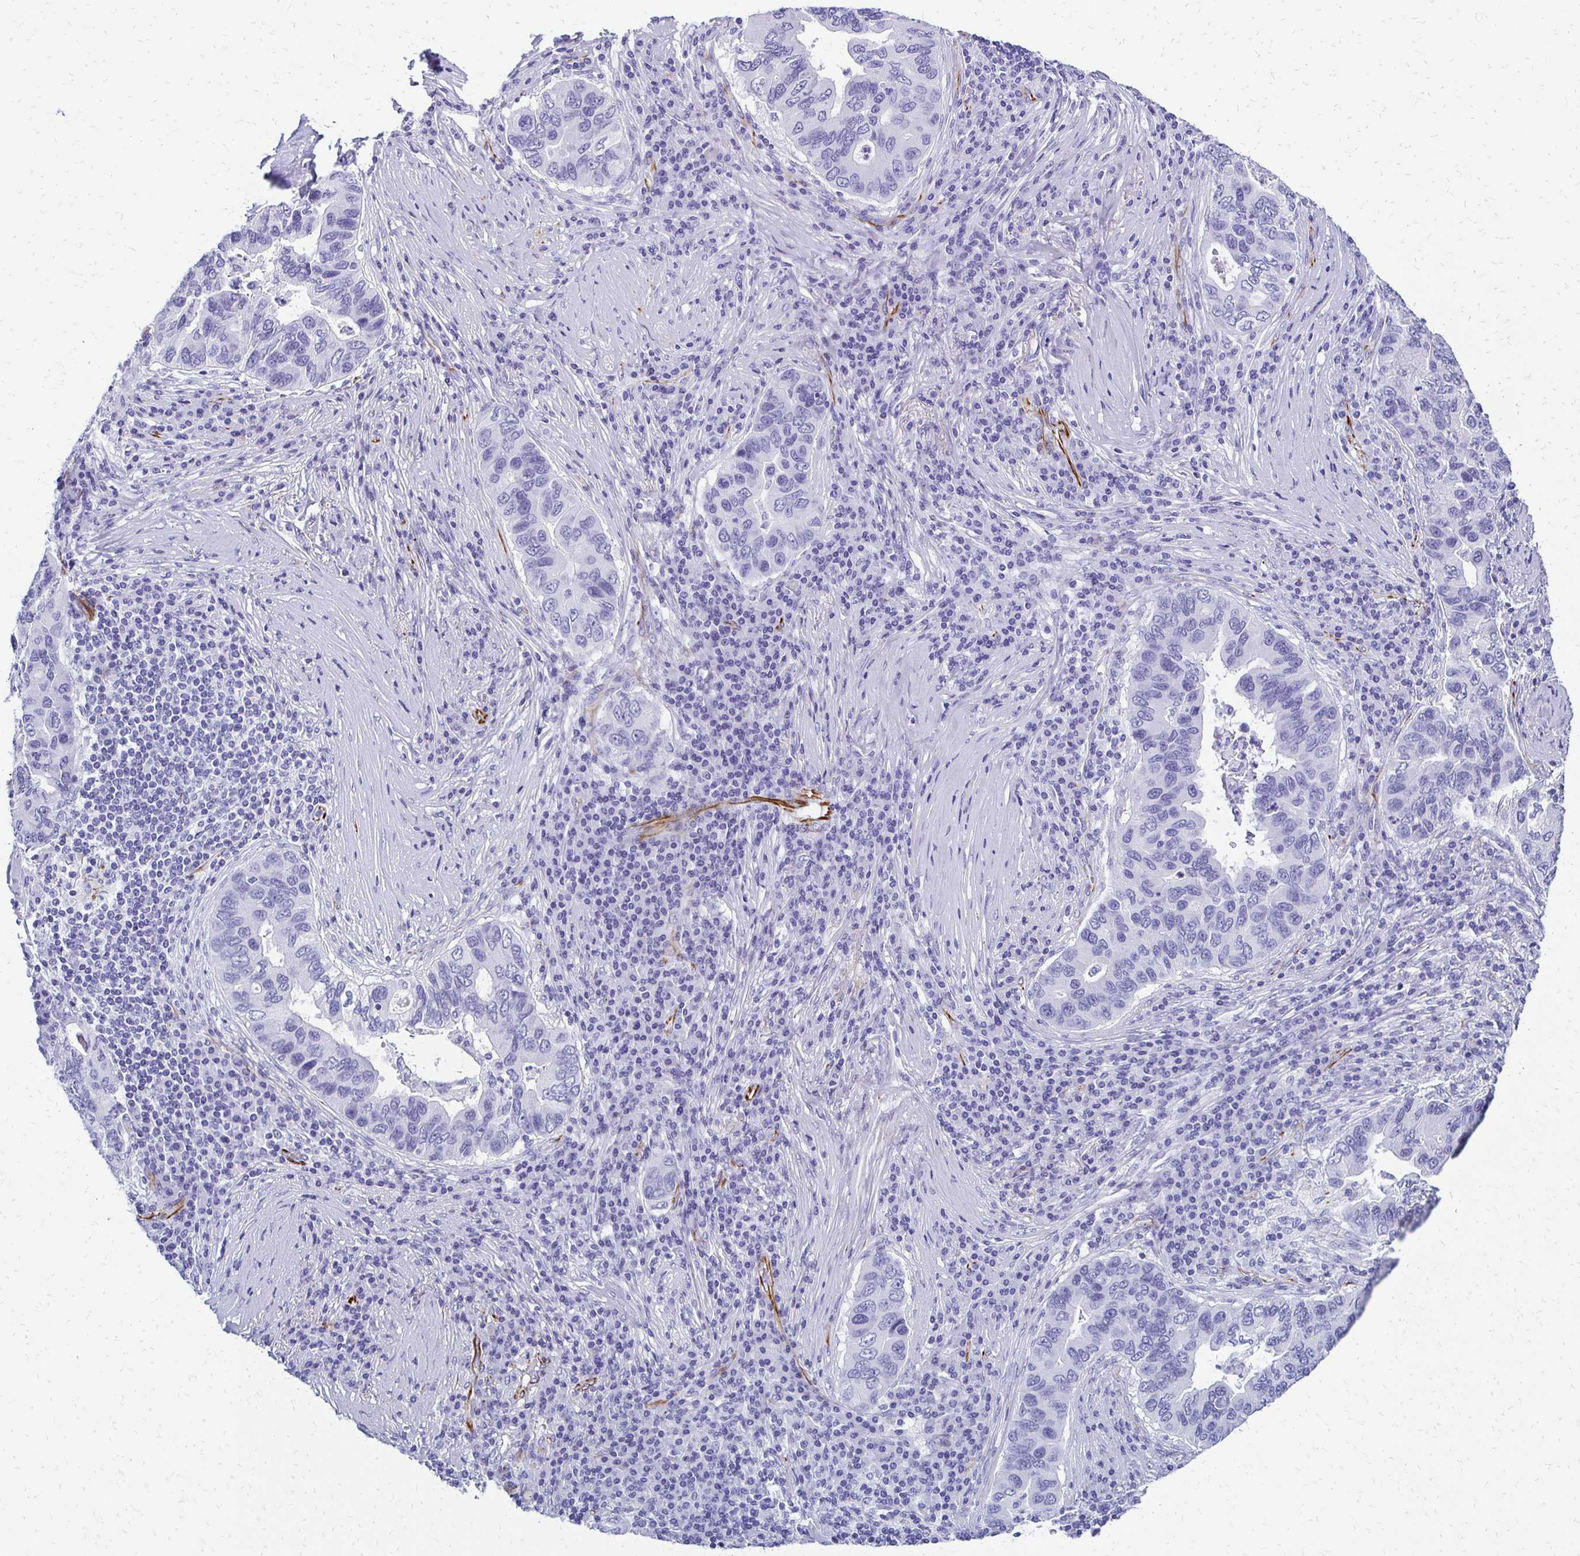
{"staining": {"intensity": "negative", "quantity": "none", "location": "none"}, "tissue": "lung cancer", "cell_type": "Tumor cells", "image_type": "cancer", "snomed": [{"axis": "morphology", "description": "Adenocarcinoma, NOS"}, {"axis": "morphology", "description": "Adenocarcinoma, metastatic, NOS"}, {"axis": "topography", "description": "Lymph node"}, {"axis": "topography", "description": "Lung"}], "caption": "The photomicrograph displays no staining of tumor cells in lung metastatic adenocarcinoma. Nuclei are stained in blue.", "gene": "TMEM54", "patient": {"sex": "female", "age": 54}}